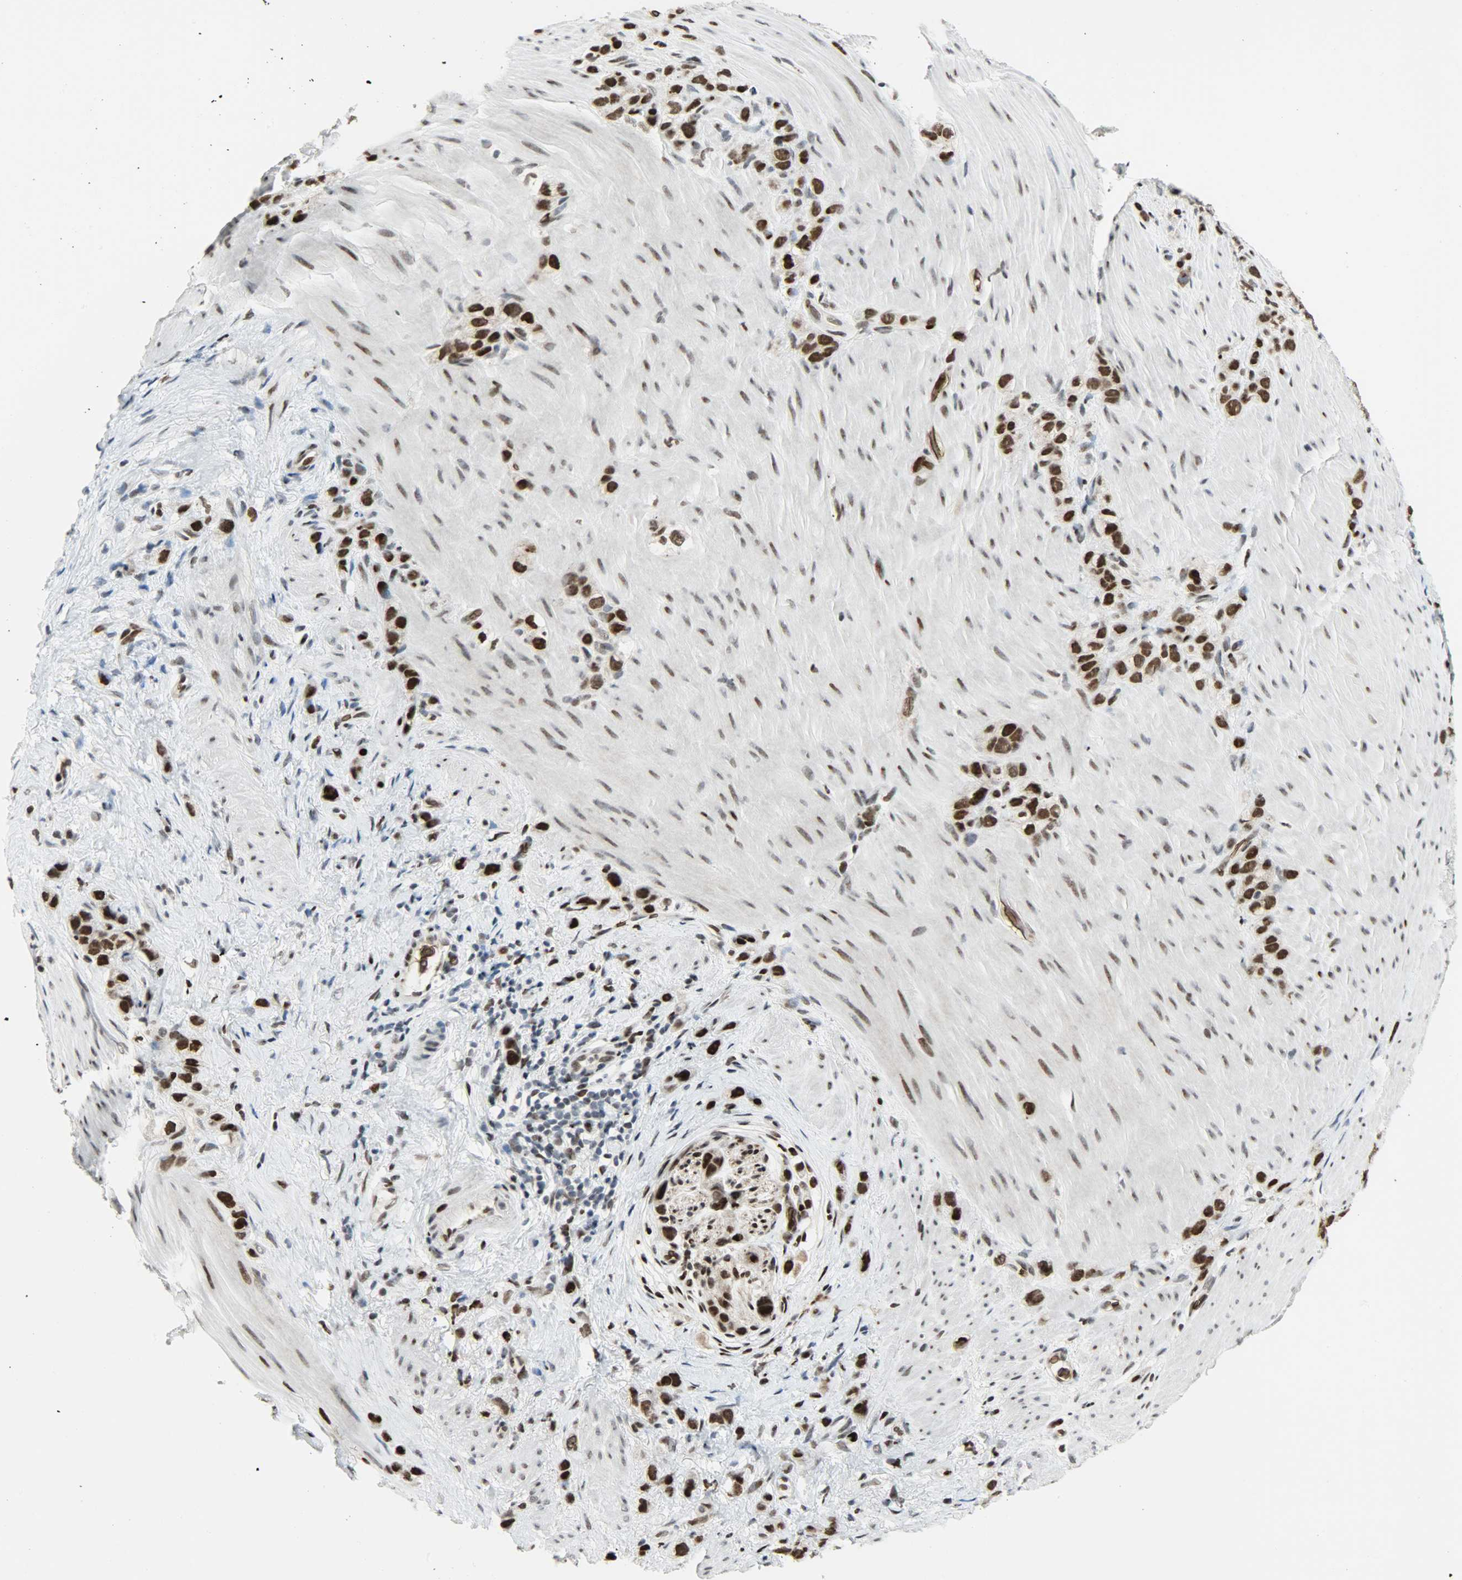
{"staining": {"intensity": "strong", "quantity": ">75%", "location": "nuclear"}, "tissue": "stomach cancer", "cell_type": "Tumor cells", "image_type": "cancer", "snomed": [{"axis": "morphology", "description": "Normal tissue, NOS"}, {"axis": "morphology", "description": "Adenocarcinoma, NOS"}, {"axis": "morphology", "description": "Adenocarcinoma, High grade"}, {"axis": "topography", "description": "Stomach, upper"}, {"axis": "topography", "description": "Stomach"}], "caption": "Approximately >75% of tumor cells in stomach adenocarcinoma show strong nuclear protein positivity as visualized by brown immunohistochemical staining.", "gene": "SNAI1", "patient": {"sex": "female", "age": 65}}